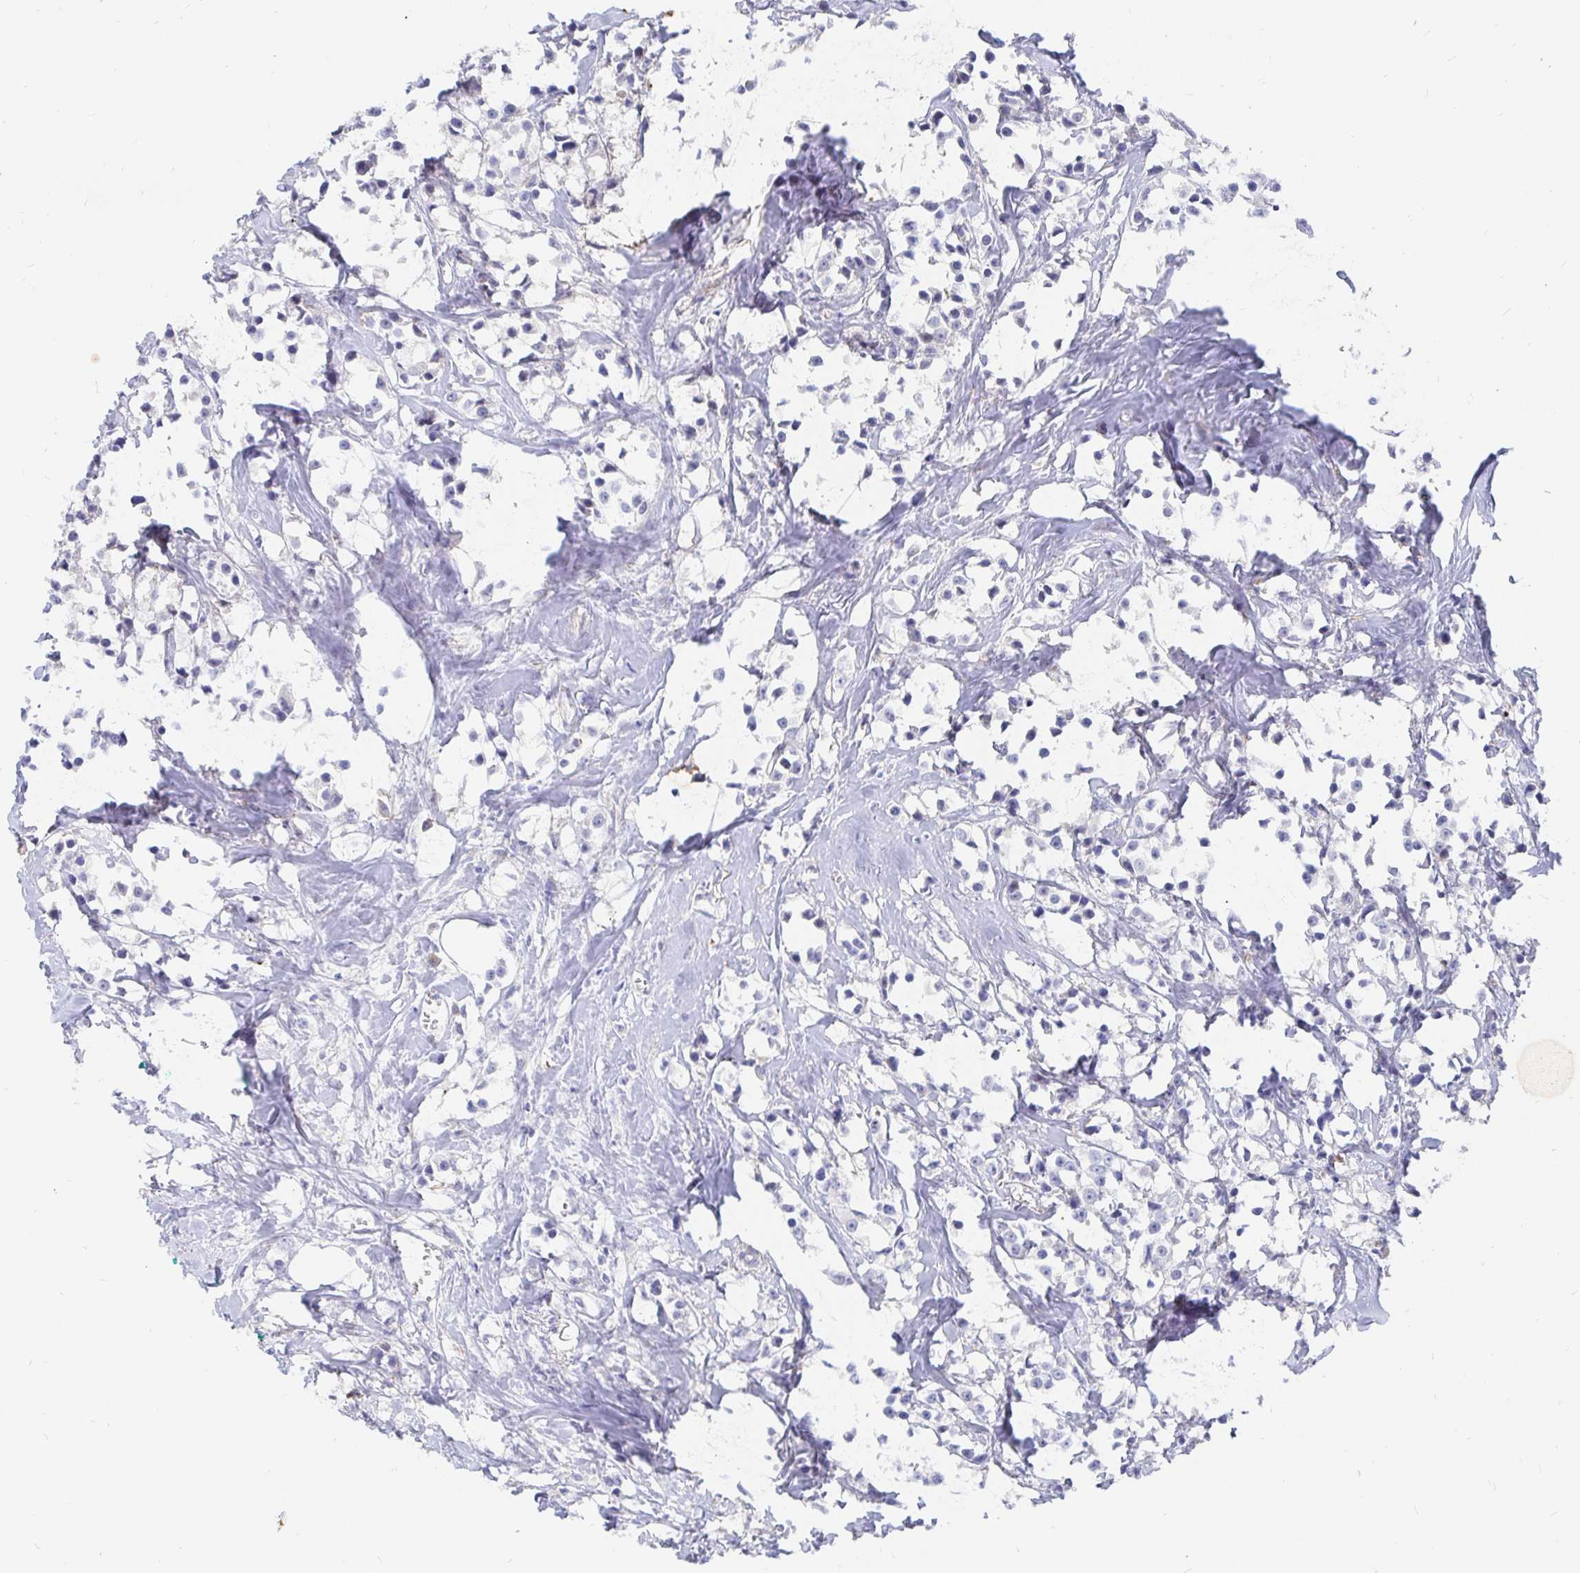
{"staining": {"intensity": "negative", "quantity": "none", "location": "none"}, "tissue": "breast cancer", "cell_type": "Tumor cells", "image_type": "cancer", "snomed": [{"axis": "morphology", "description": "Duct carcinoma"}, {"axis": "topography", "description": "Breast"}], "caption": "Immunohistochemical staining of breast cancer exhibits no significant staining in tumor cells.", "gene": "KCTD19", "patient": {"sex": "female", "age": 80}}